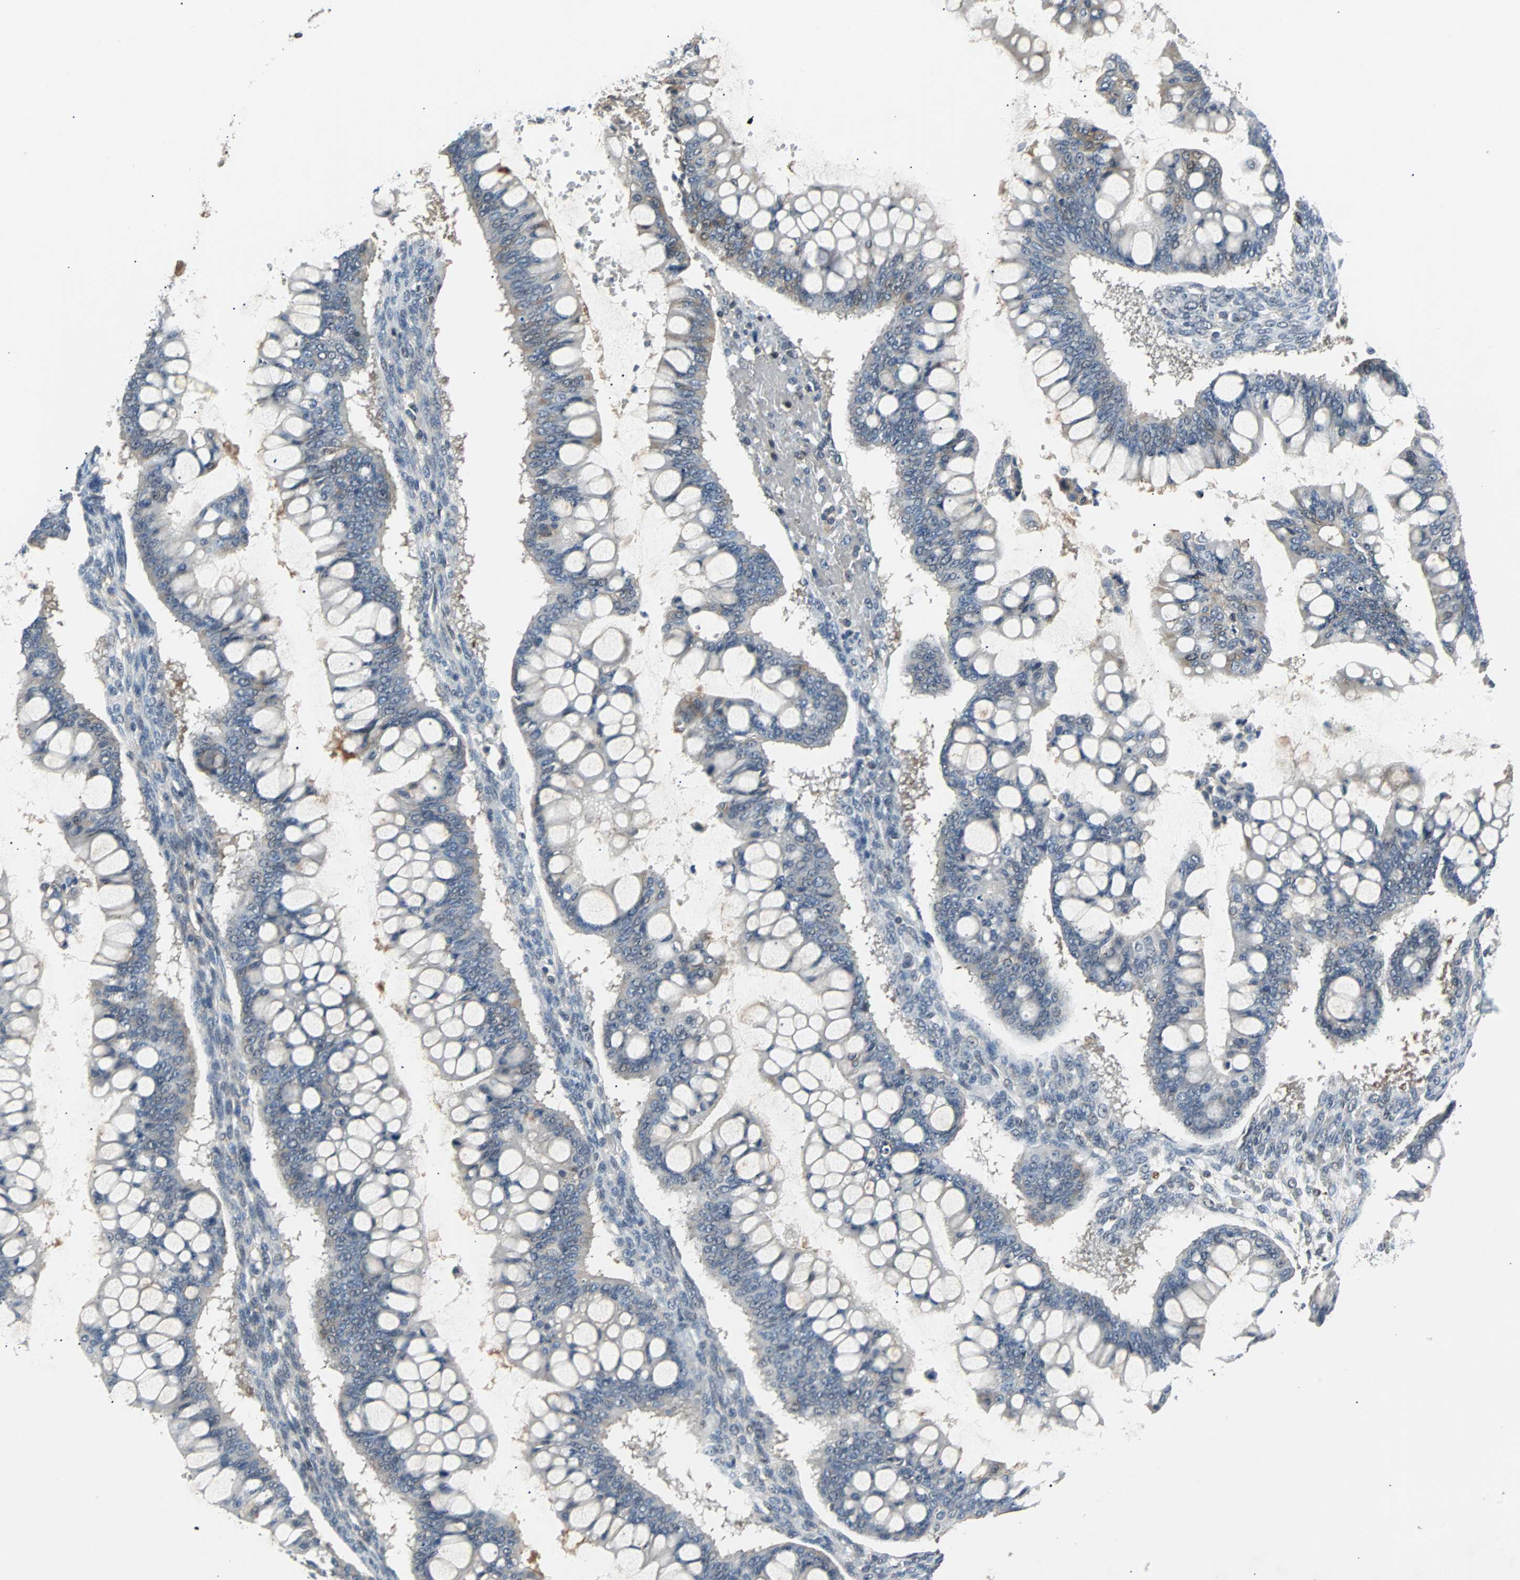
{"staining": {"intensity": "weak", "quantity": "<25%", "location": "cytoplasmic/membranous"}, "tissue": "ovarian cancer", "cell_type": "Tumor cells", "image_type": "cancer", "snomed": [{"axis": "morphology", "description": "Cystadenocarcinoma, mucinous, NOS"}, {"axis": "topography", "description": "Ovary"}], "caption": "IHC image of human ovarian mucinous cystadenocarcinoma stained for a protein (brown), which shows no positivity in tumor cells.", "gene": "PHC1", "patient": {"sex": "female", "age": 73}}